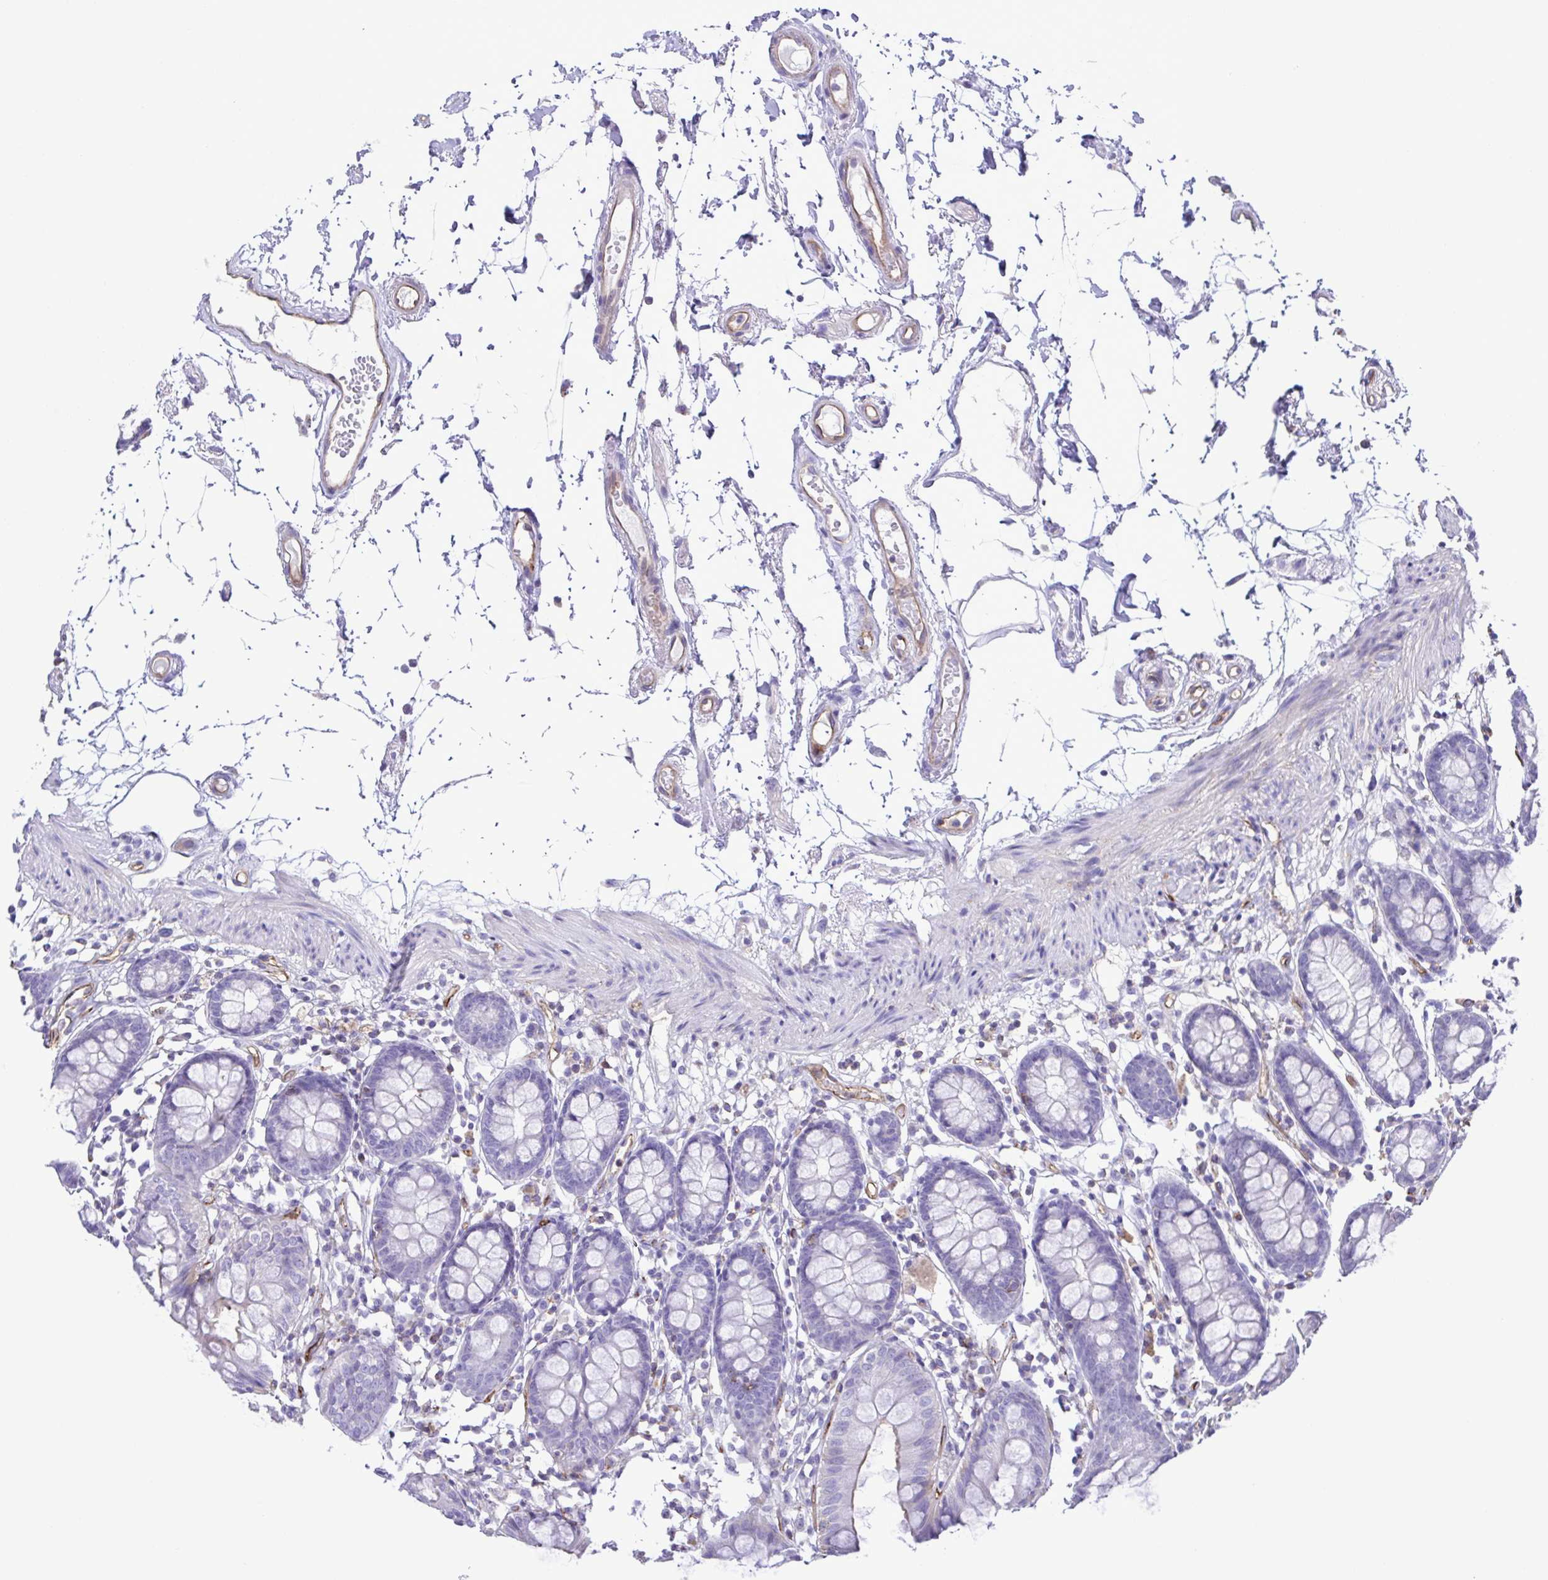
{"staining": {"intensity": "weak", "quantity": "25%-75%", "location": "cytoplasmic/membranous"}, "tissue": "colon", "cell_type": "Endothelial cells", "image_type": "normal", "snomed": [{"axis": "morphology", "description": "Normal tissue, NOS"}, {"axis": "topography", "description": "Colon"}], "caption": "Immunohistochemical staining of benign colon displays low levels of weak cytoplasmic/membranous staining in about 25%-75% of endothelial cells.", "gene": "FLT1", "patient": {"sex": "female", "age": 84}}